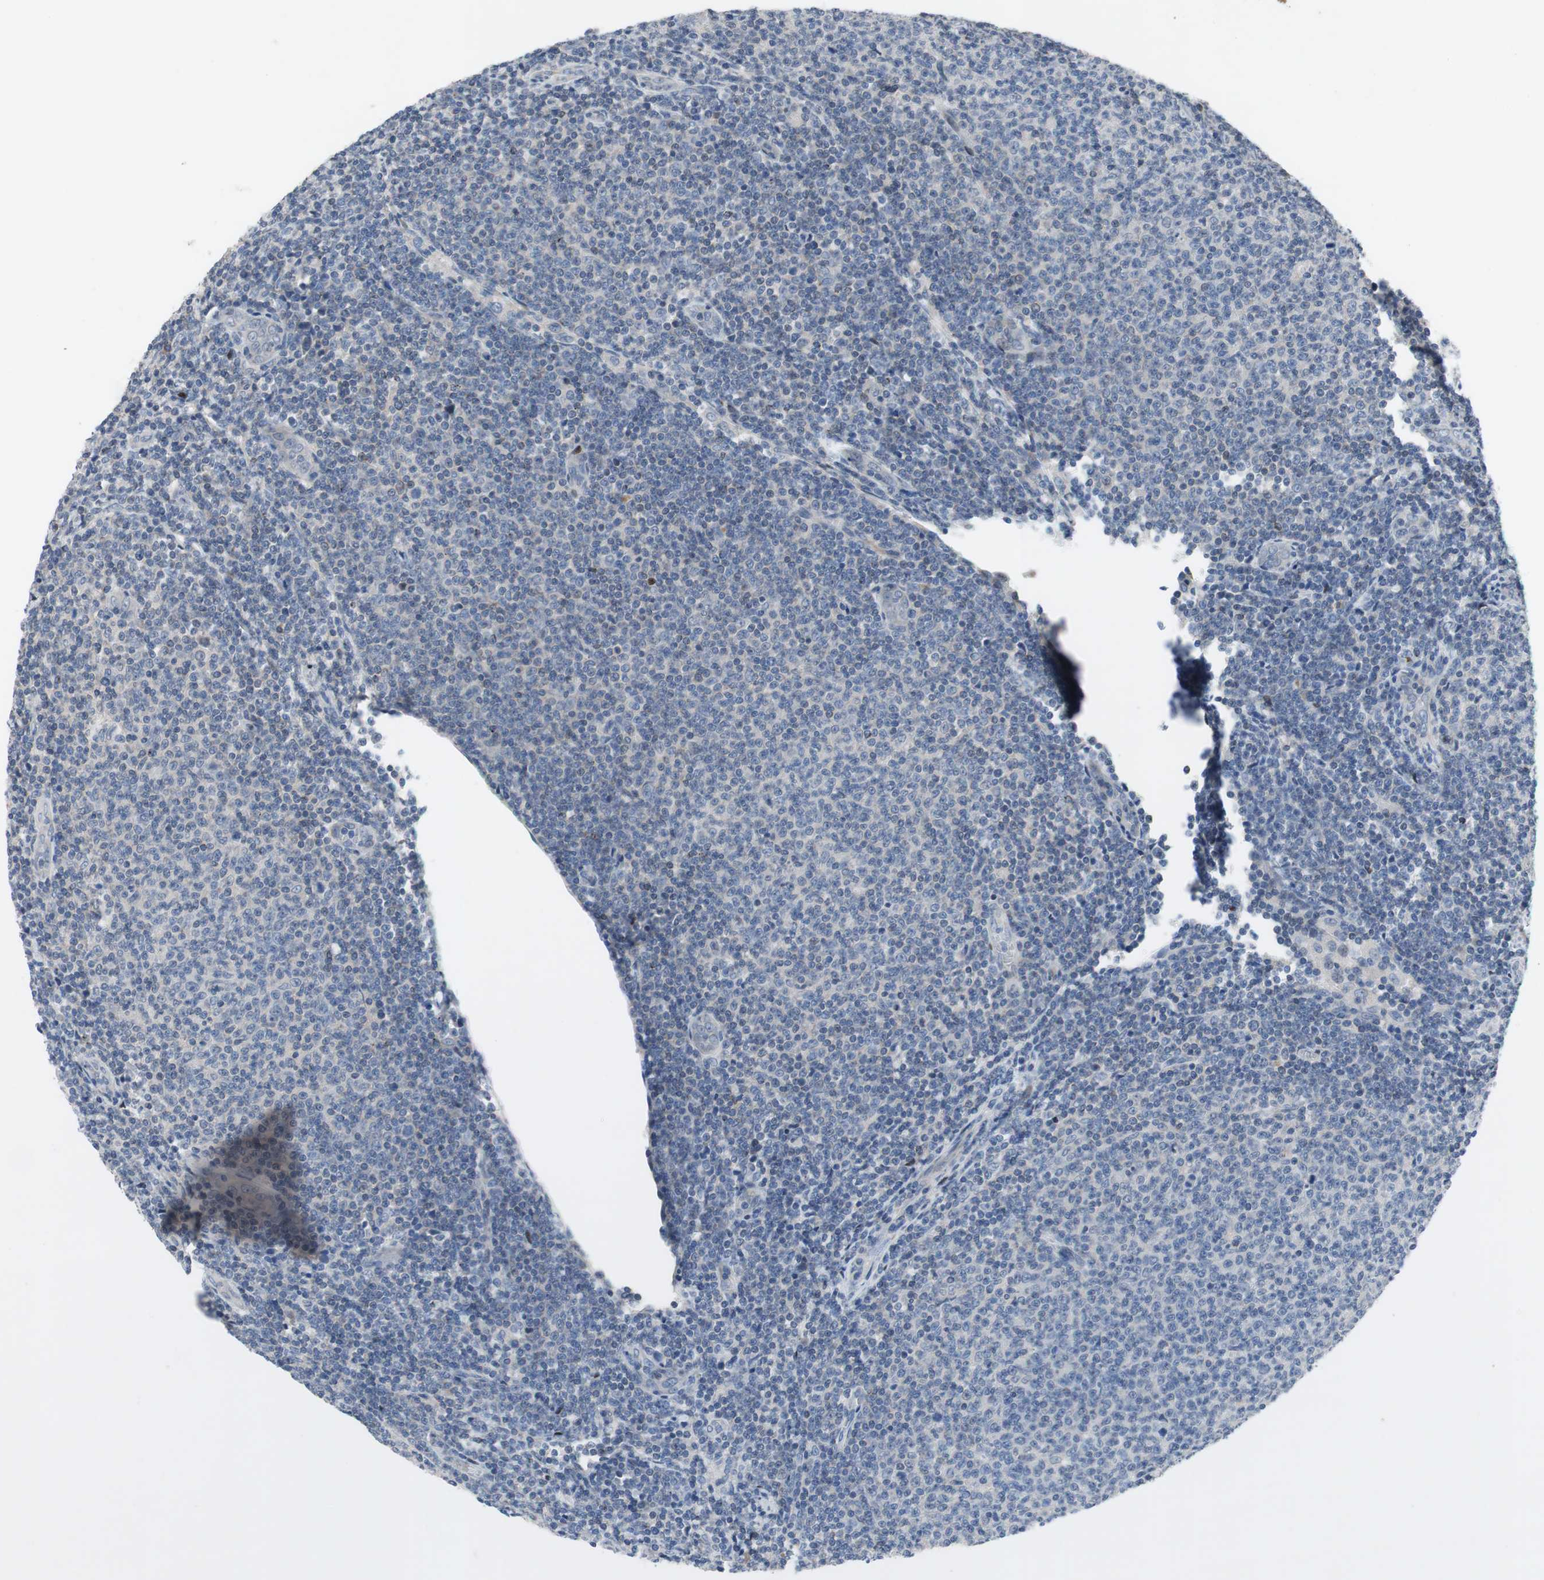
{"staining": {"intensity": "negative", "quantity": "none", "location": "none"}, "tissue": "lymphoma", "cell_type": "Tumor cells", "image_type": "cancer", "snomed": [{"axis": "morphology", "description": "Malignant lymphoma, non-Hodgkin's type, Low grade"}, {"axis": "topography", "description": "Lymph node"}], "caption": "A micrograph of human lymphoma is negative for staining in tumor cells. Nuclei are stained in blue.", "gene": "MUTYH", "patient": {"sex": "male", "age": 66}}